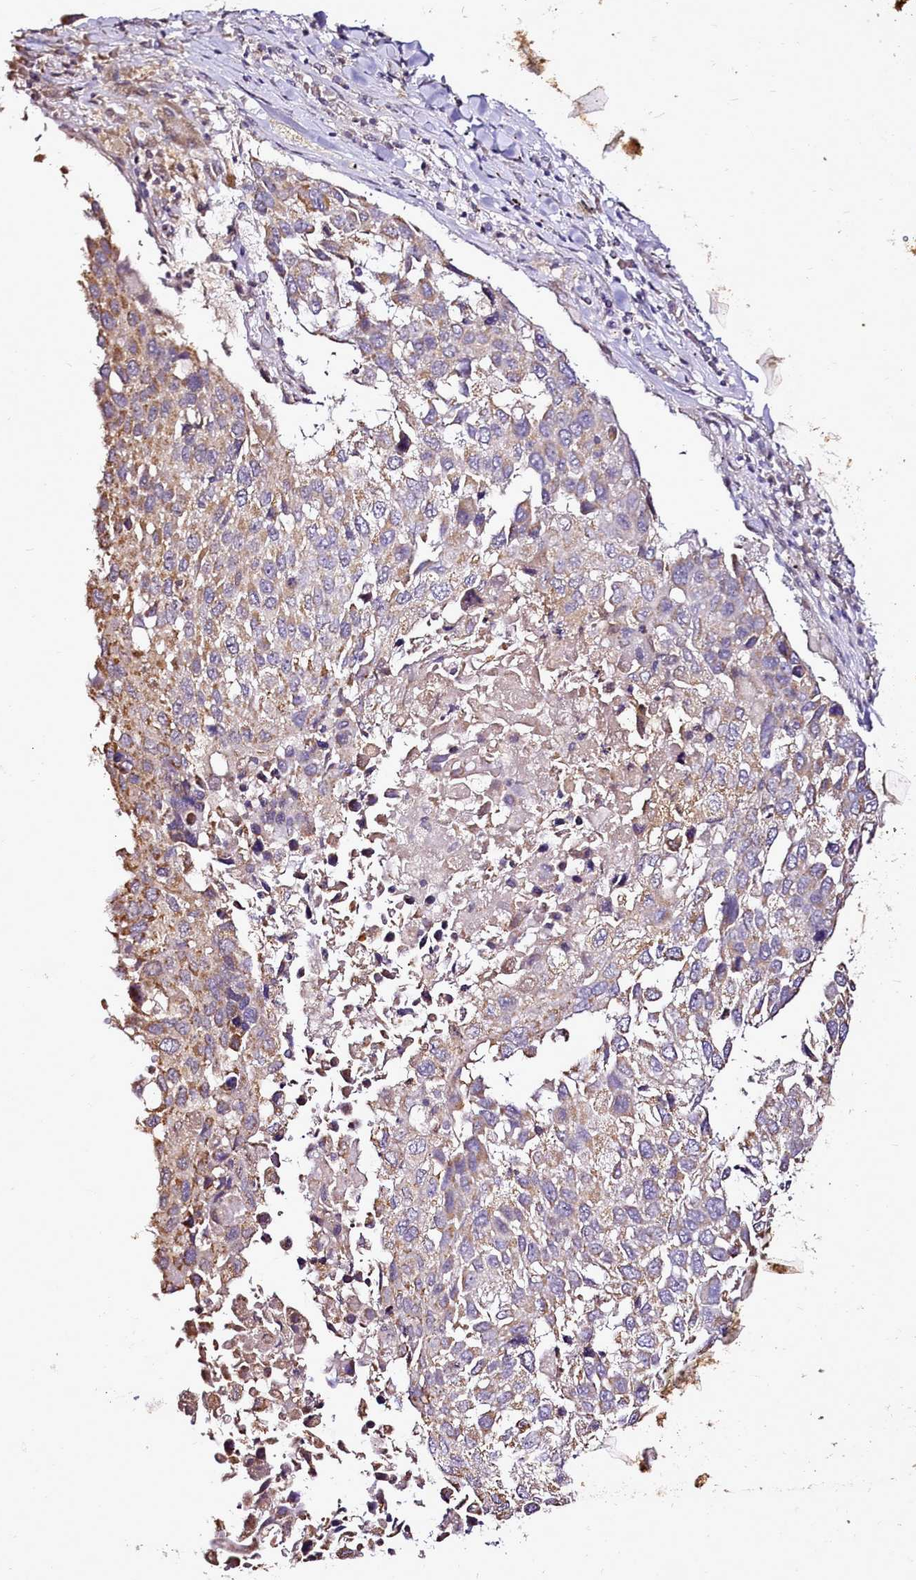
{"staining": {"intensity": "moderate", "quantity": "<25%", "location": "cytoplasmic/membranous"}, "tissue": "lung cancer", "cell_type": "Tumor cells", "image_type": "cancer", "snomed": [{"axis": "morphology", "description": "Squamous cell carcinoma, NOS"}, {"axis": "topography", "description": "Lung"}], "caption": "Human squamous cell carcinoma (lung) stained with a protein marker exhibits moderate staining in tumor cells.", "gene": "EDIL3", "patient": {"sex": "male", "age": 65}}